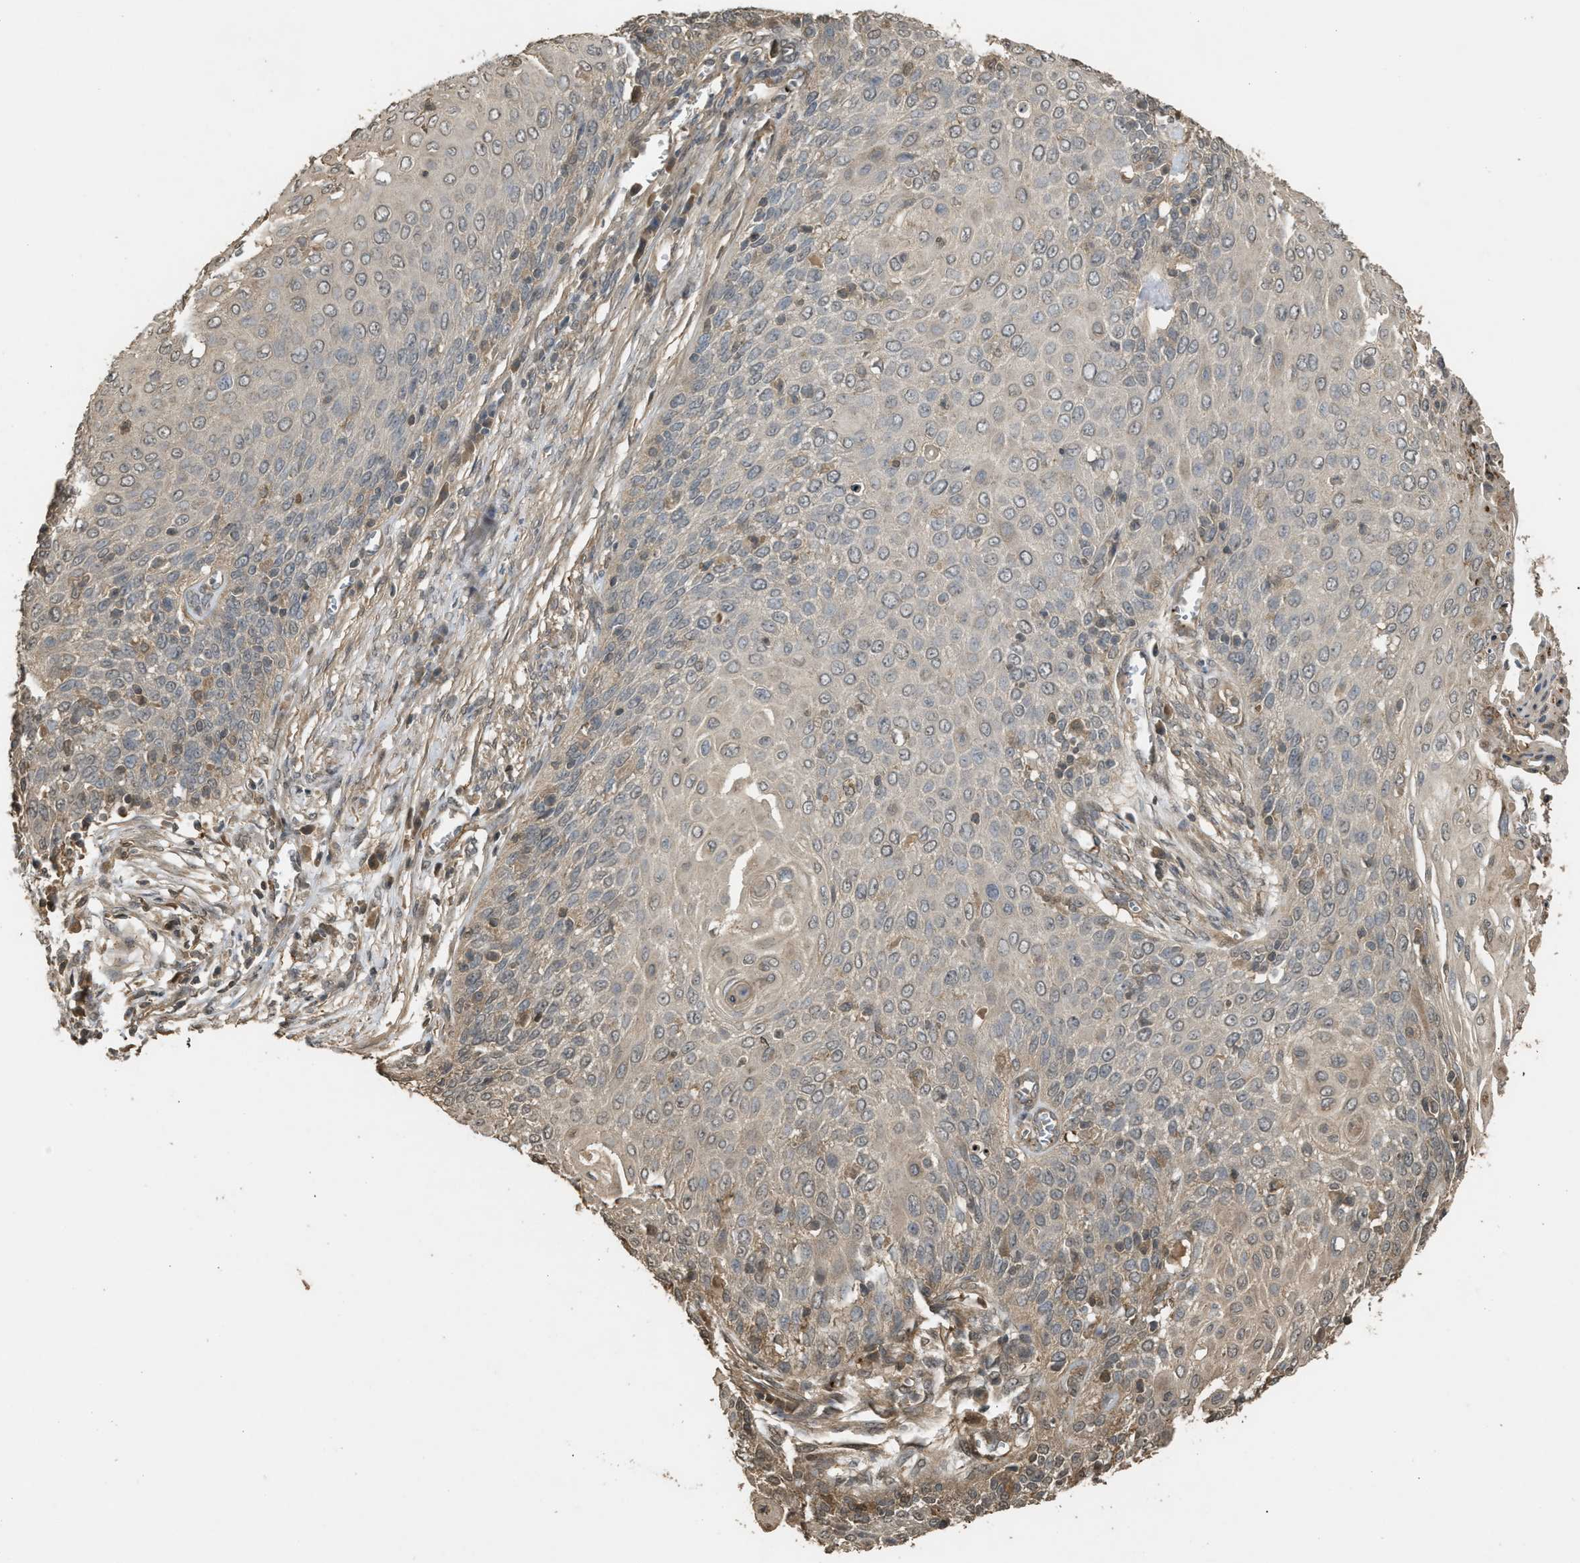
{"staining": {"intensity": "weak", "quantity": "<25%", "location": "cytoplasmic/membranous"}, "tissue": "cervical cancer", "cell_type": "Tumor cells", "image_type": "cancer", "snomed": [{"axis": "morphology", "description": "Squamous cell carcinoma, NOS"}, {"axis": "topography", "description": "Cervix"}], "caption": "Tumor cells are negative for brown protein staining in cervical squamous cell carcinoma.", "gene": "ARHGDIA", "patient": {"sex": "female", "age": 39}}